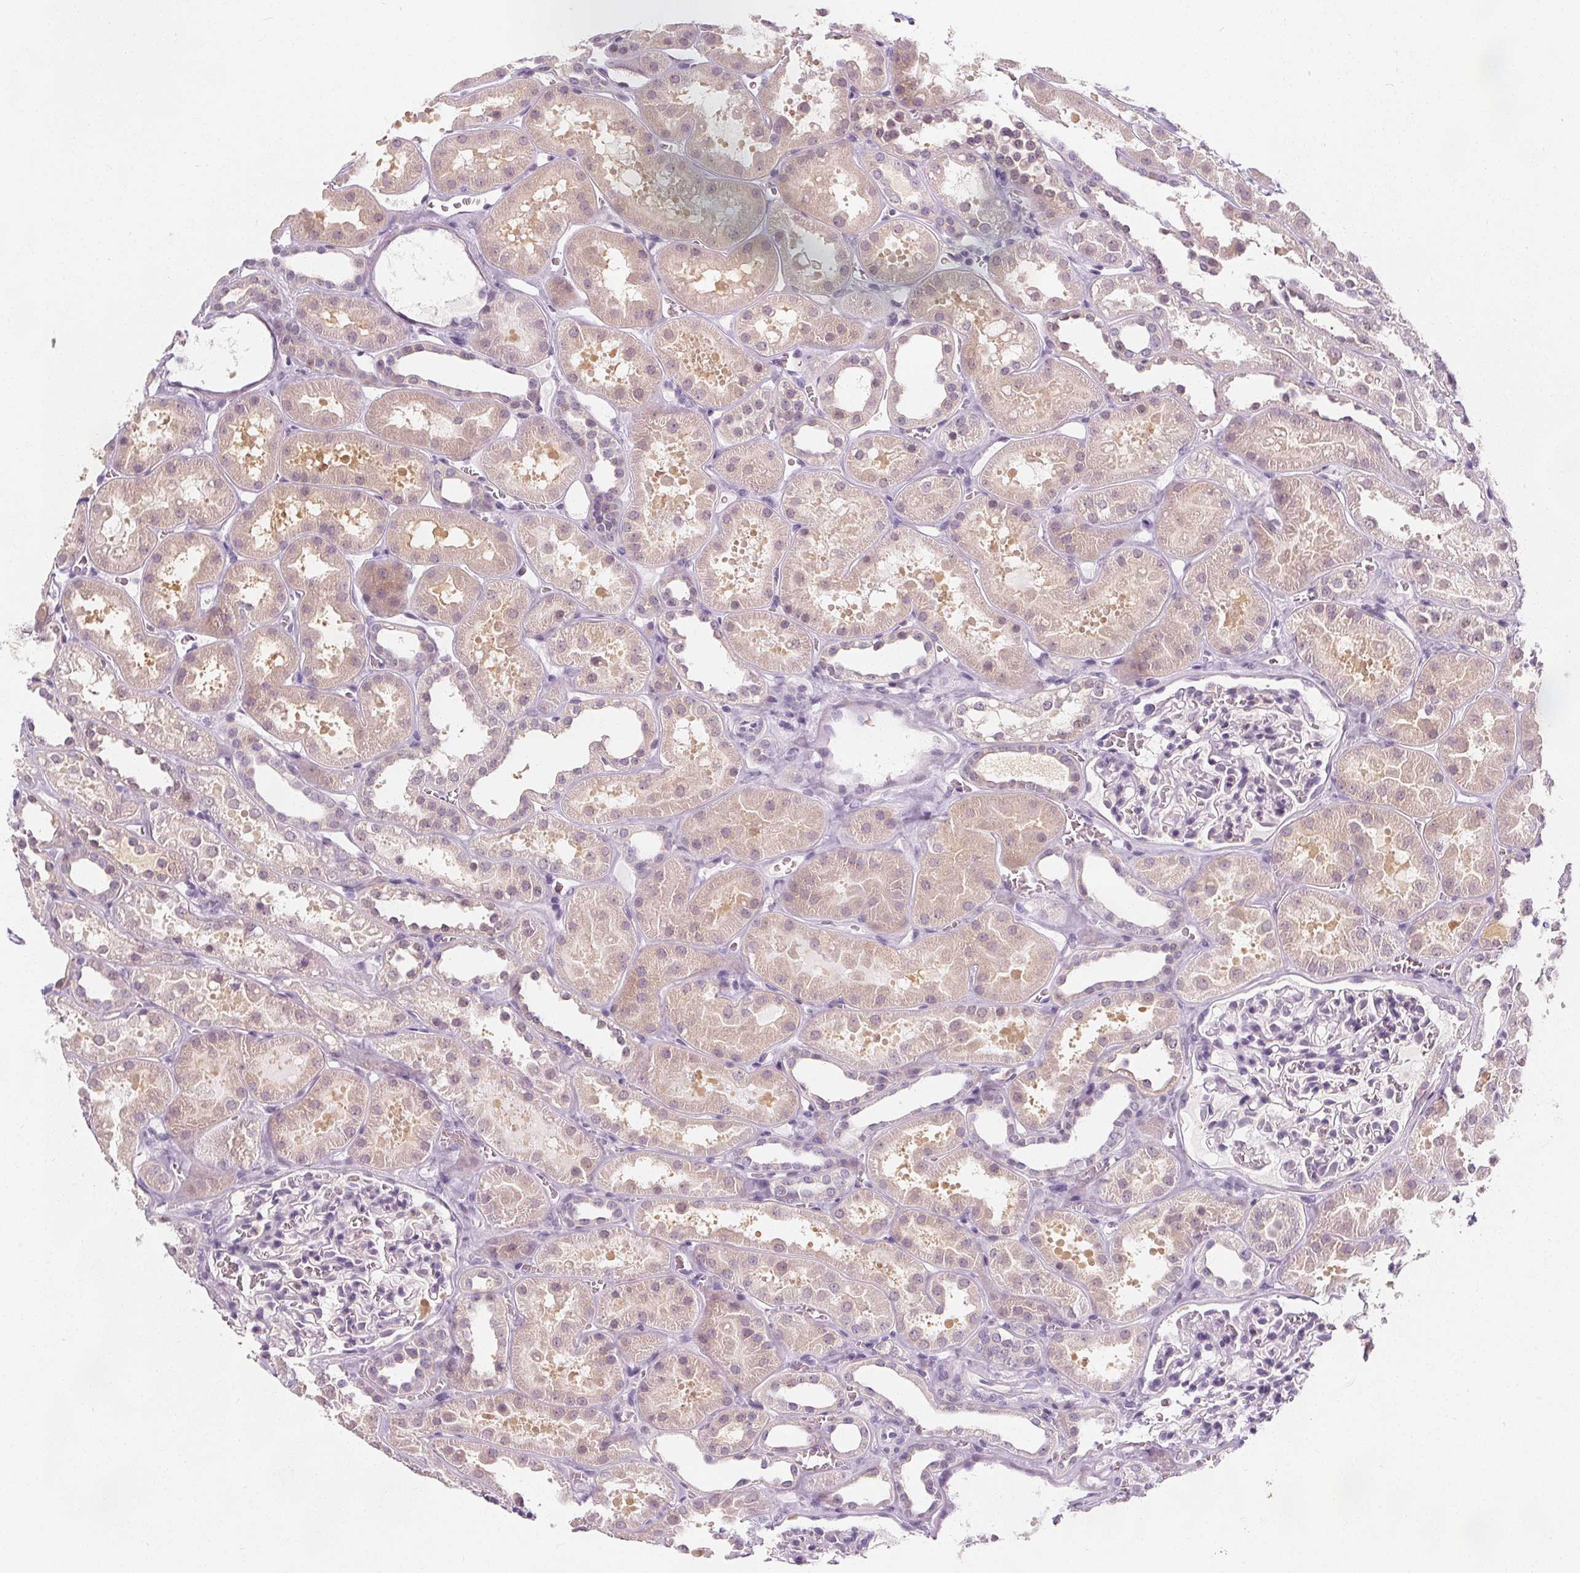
{"staining": {"intensity": "negative", "quantity": "none", "location": "none"}, "tissue": "kidney", "cell_type": "Cells in glomeruli", "image_type": "normal", "snomed": [{"axis": "morphology", "description": "Normal tissue, NOS"}, {"axis": "topography", "description": "Kidney"}], "caption": "High power microscopy histopathology image of an immunohistochemistry image of normal kidney, revealing no significant positivity in cells in glomeruli.", "gene": "UGP2", "patient": {"sex": "female", "age": 41}}